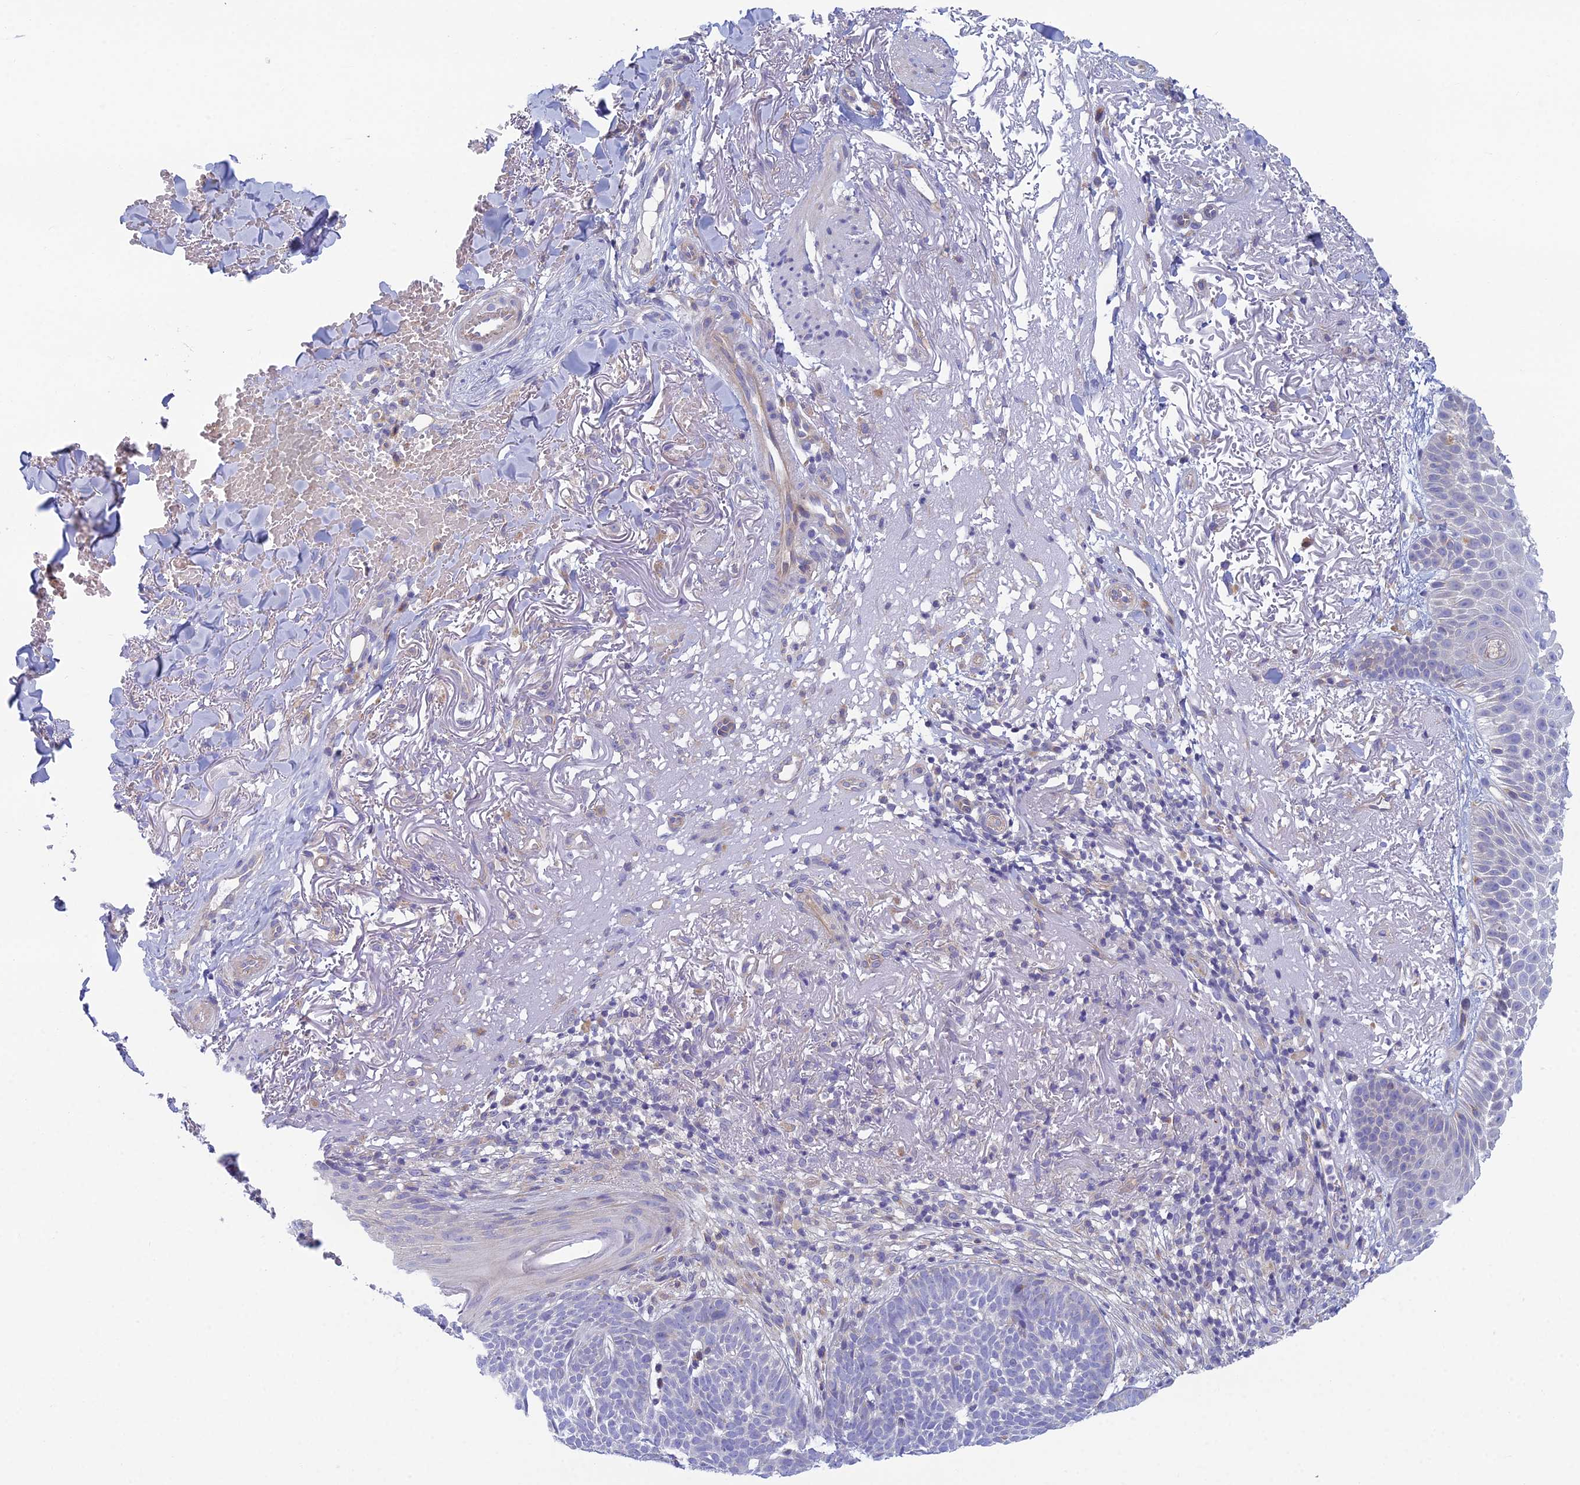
{"staining": {"intensity": "negative", "quantity": "none", "location": "none"}, "tissue": "skin cancer", "cell_type": "Tumor cells", "image_type": "cancer", "snomed": [{"axis": "morphology", "description": "Basal cell carcinoma"}, {"axis": "topography", "description": "Skin"}], "caption": "Immunohistochemistry of basal cell carcinoma (skin) exhibits no positivity in tumor cells.", "gene": "ZNF564", "patient": {"sex": "female", "age": 78}}